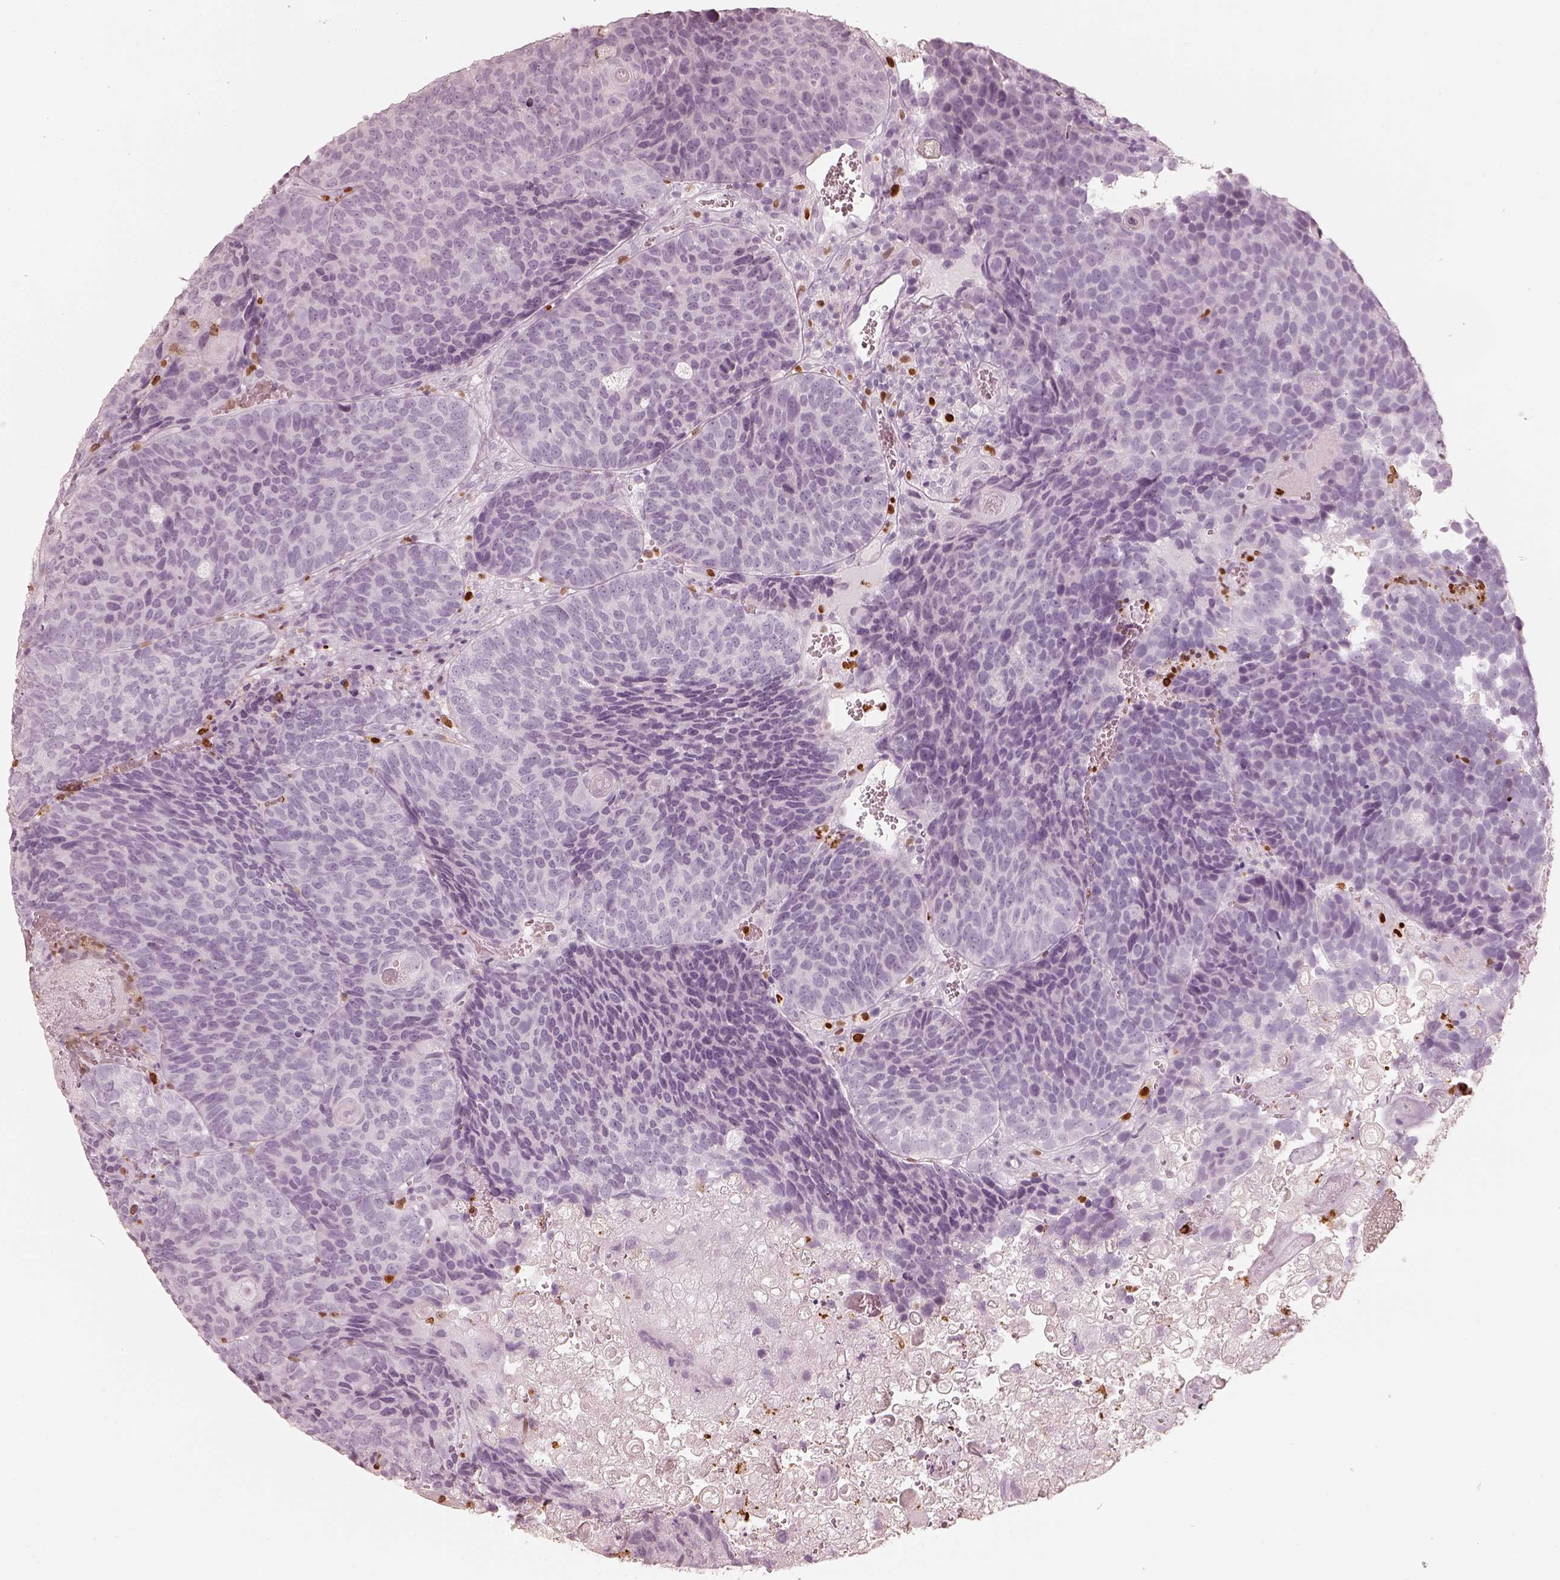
{"staining": {"intensity": "negative", "quantity": "none", "location": "none"}, "tissue": "urothelial cancer", "cell_type": "Tumor cells", "image_type": "cancer", "snomed": [{"axis": "morphology", "description": "Urothelial carcinoma, Low grade"}, {"axis": "topography", "description": "Urinary bladder"}], "caption": "DAB (3,3'-diaminobenzidine) immunohistochemical staining of urothelial cancer demonstrates no significant staining in tumor cells. Brightfield microscopy of IHC stained with DAB (3,3'-diaminobenzidine) (brown) and hematoxylin (blue), captured at high magnification.", "gene": "ALOX5", "patient": {"sex": "female", "age": 62}}